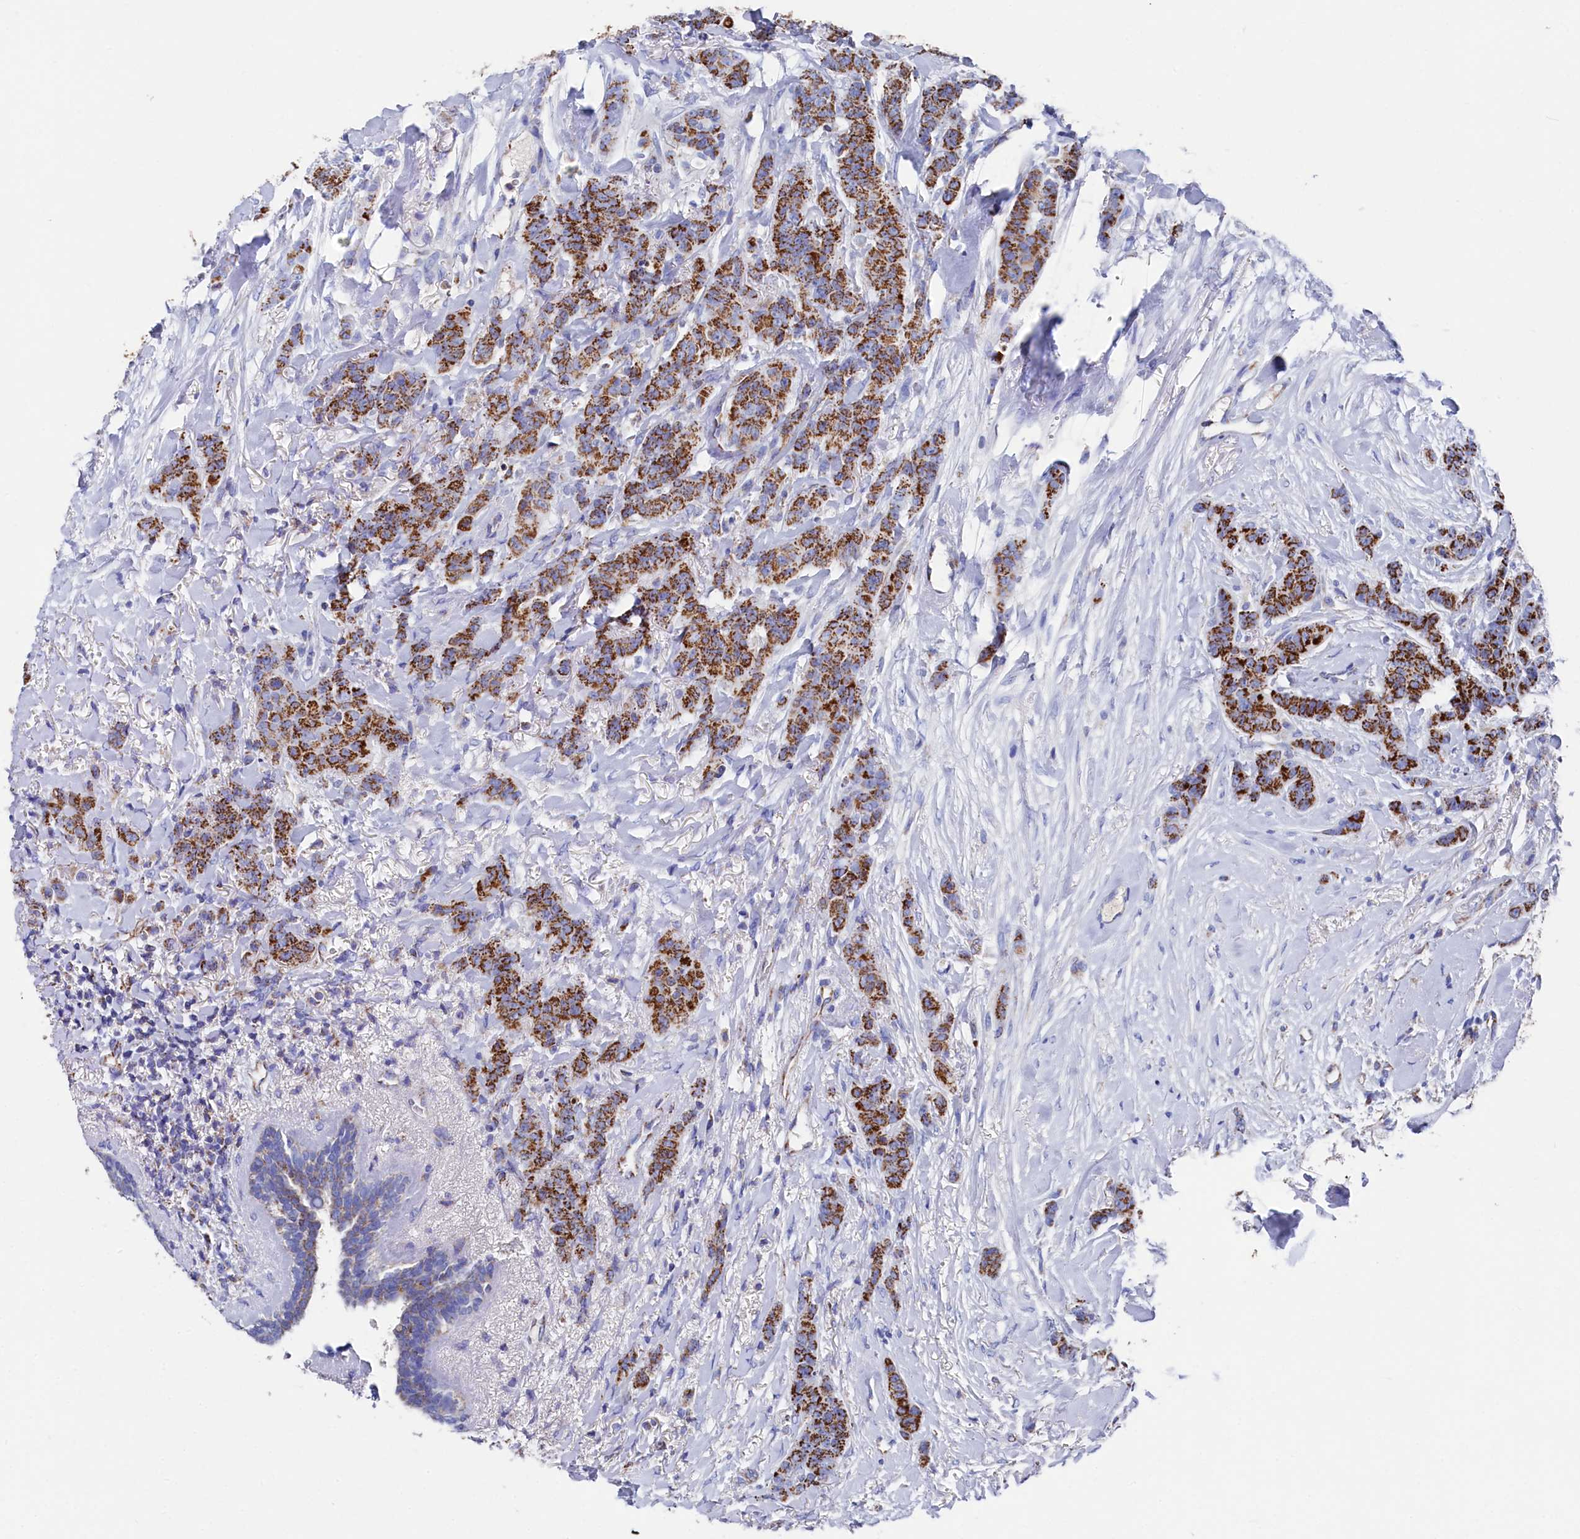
{"staining": {"intensity": "strong", "quantity": ">75%", "location": "cytoplasmic/membranous"}, "tissue": "breast cancer", "cell_type": "Tumor cells", "image_type": "cancer", "snomed": [{"axis": "morphology", "description": "Duct carcinoma"}, {"axis": "topography", "description": "Breast"}], "caption": "Immunohistochemistry (IHC) (DAB (3,3'-diaminobenzidine)) staining of human invasive ductal carcinoma (breast) reveals strong cytoplasmic/membranous protein positivity in about >75% of tumor cells.", "gene": "MMAB", "patient": {"sex": "female", "age": 40}}